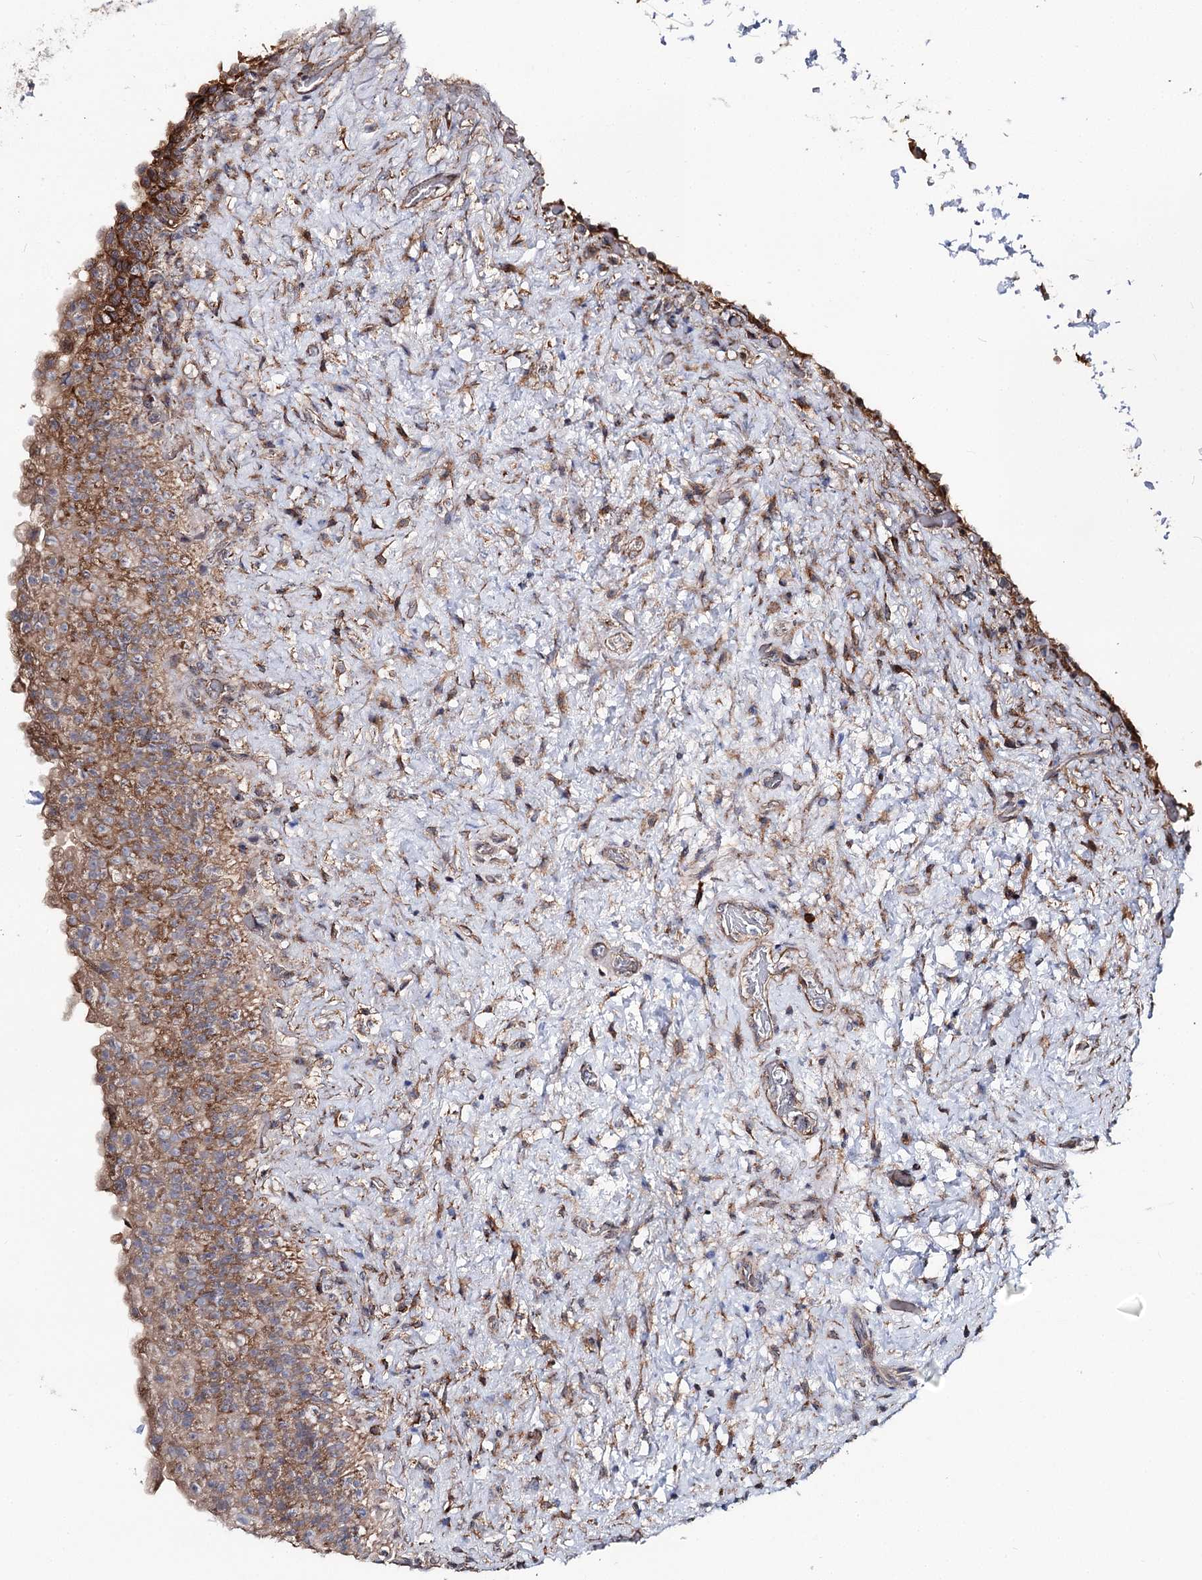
{"staining": {"intensity": "moderate", "quantity": ">75%", "location": "cytoplasmic/membranous"}, "tissue": "urinary bladder", "cell_type": "Urothelial cells", "image_type": "normal", "snomed": [{"axis": "morphology", "description": "Normal tissue, NOS"}, {"axis": "topography", "description": "Urinary bladder"}], "caption": "A brown stain labels moderate cytoplasmic/membranous positivity of a protein in urothelial cells of unremarkable urinary bladder.", "gene": "MSANTD2", "patient": {"sex": "female", "age": 27}}